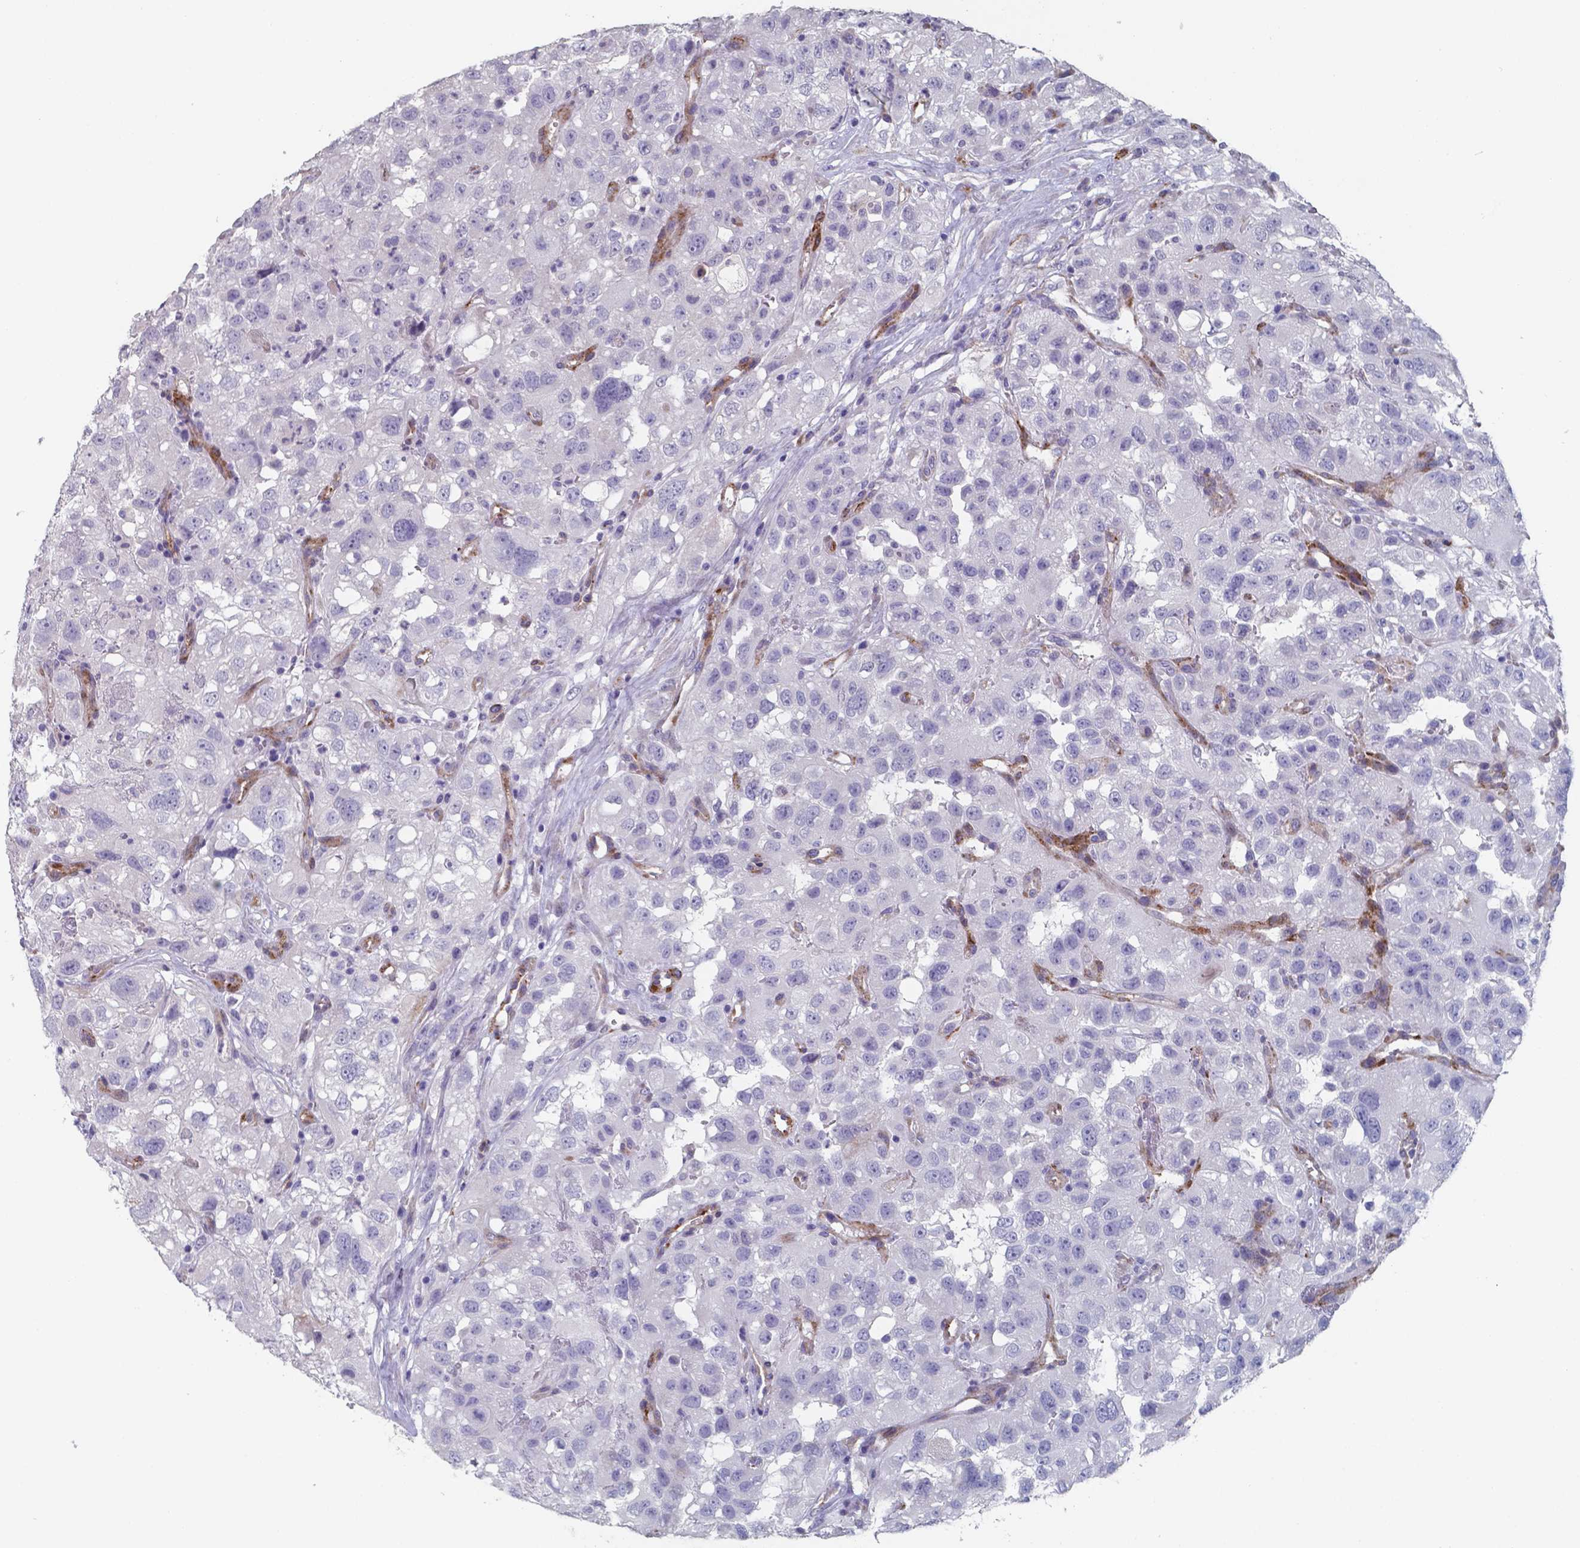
{"staining": {"intensity": "negative", "quantity": "none", "location": "none"}, "tissue": "renal cancer", "cell_type": "Tumor cells", "image_type": "cancer", "snomed": [{"axis": "morphology", "description": "Adenocarcinoma, NOS"}, {"axis": "topography", "description": "Kidney"}], "caption": "This is an immunohistochemistry micrograph of renal cancer (adenocarcinoma). There is no positivity in tumor cells.", "gene": "PLA2R1", "patient": {"sex": "male", "age": 64}}